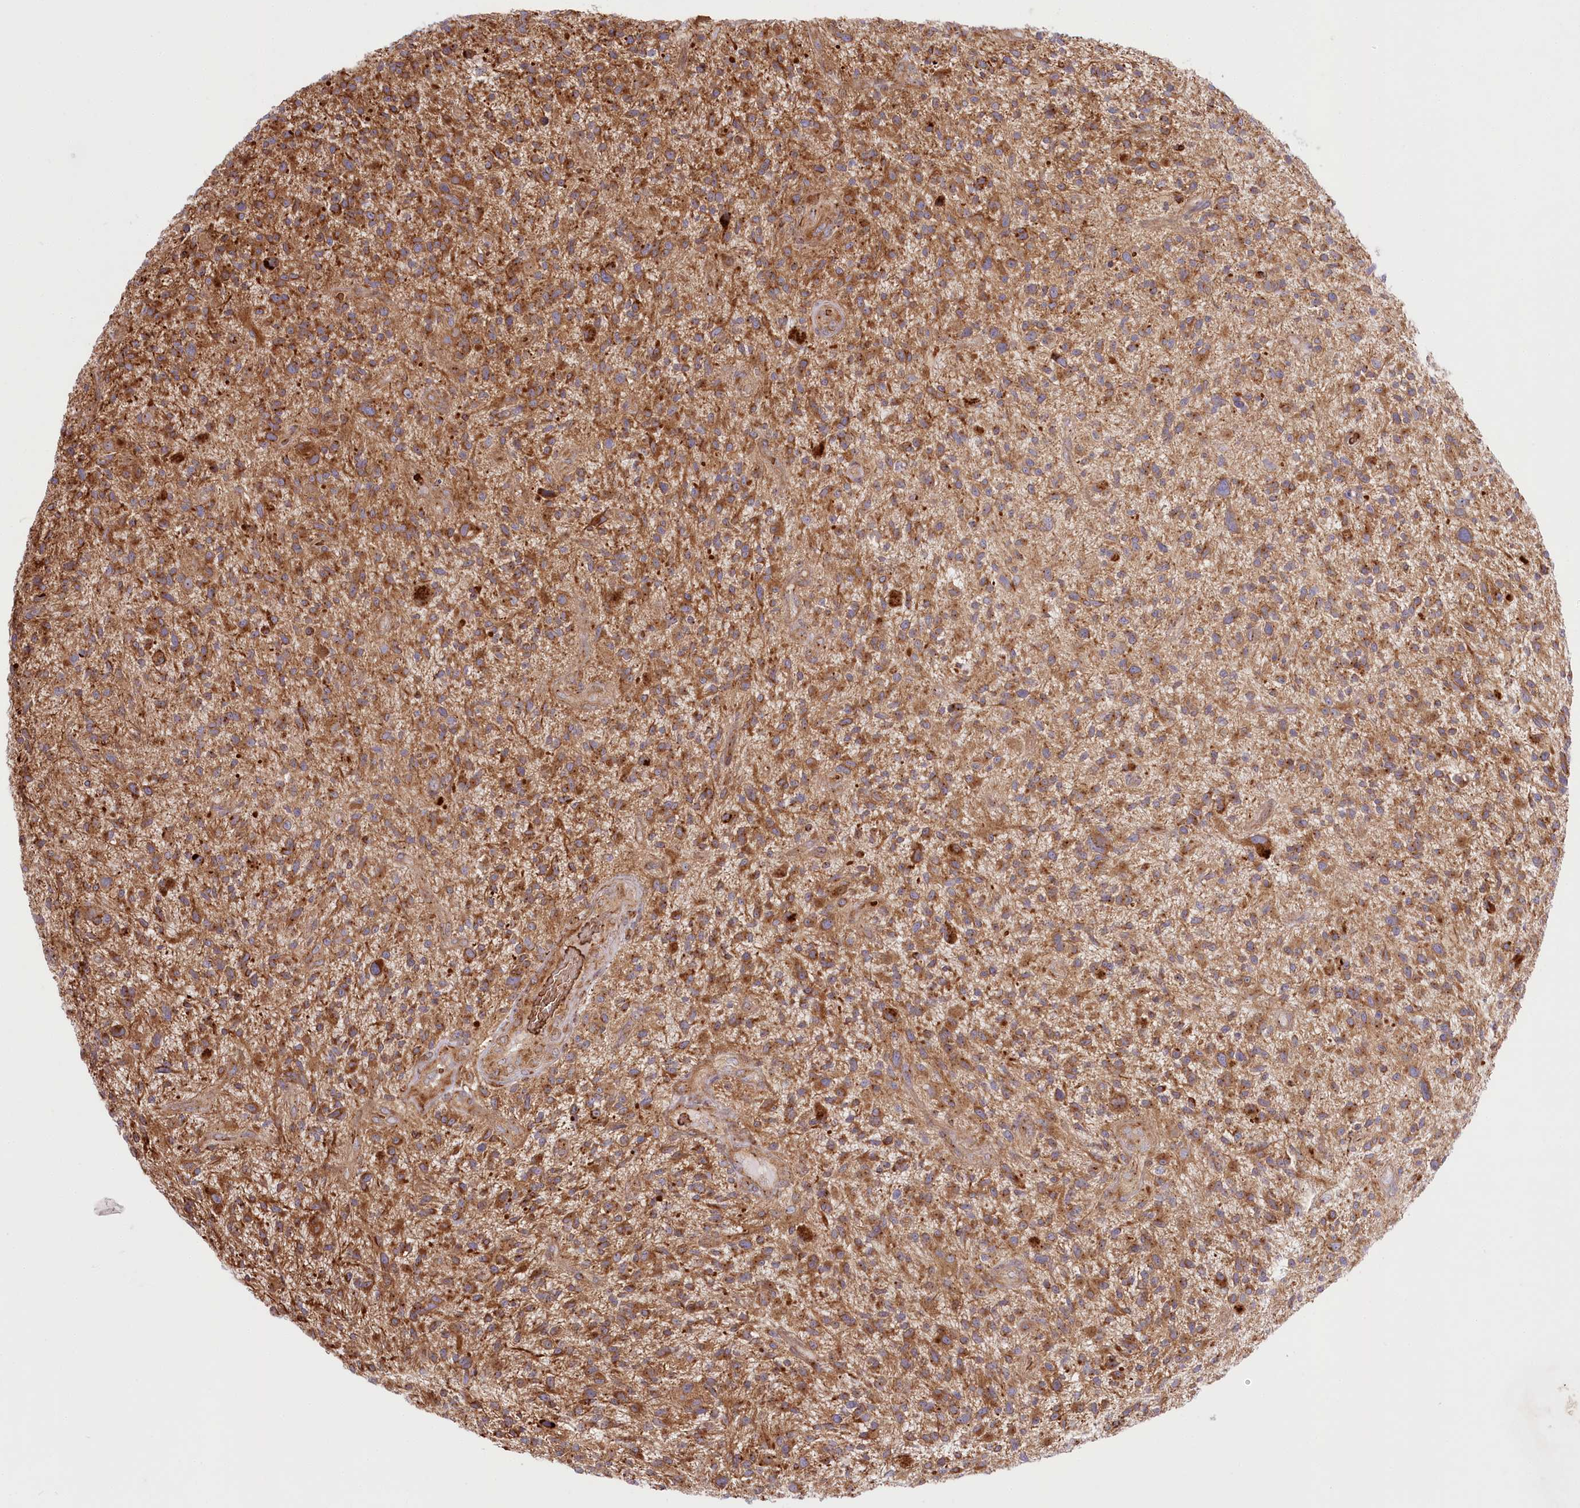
{"staining": {"intensity": "moderate", "quantity": ">75%", "location": "cytoplasmic/membranous"}, "tissue": "glioma", "cell_type": "Tumor cells", "image_type": "cancer", "snomed": [{"axis": "morphology", "description": "Glioma, malignant, High grade"}, {"axis": "topography", "description": "Brain"}], "caption": "Human glioma stained with a protein marker exhibits moderate staining in tumor cells.", "gene": "COMMD3", "patient": {"sex": "male", "age": 47}}